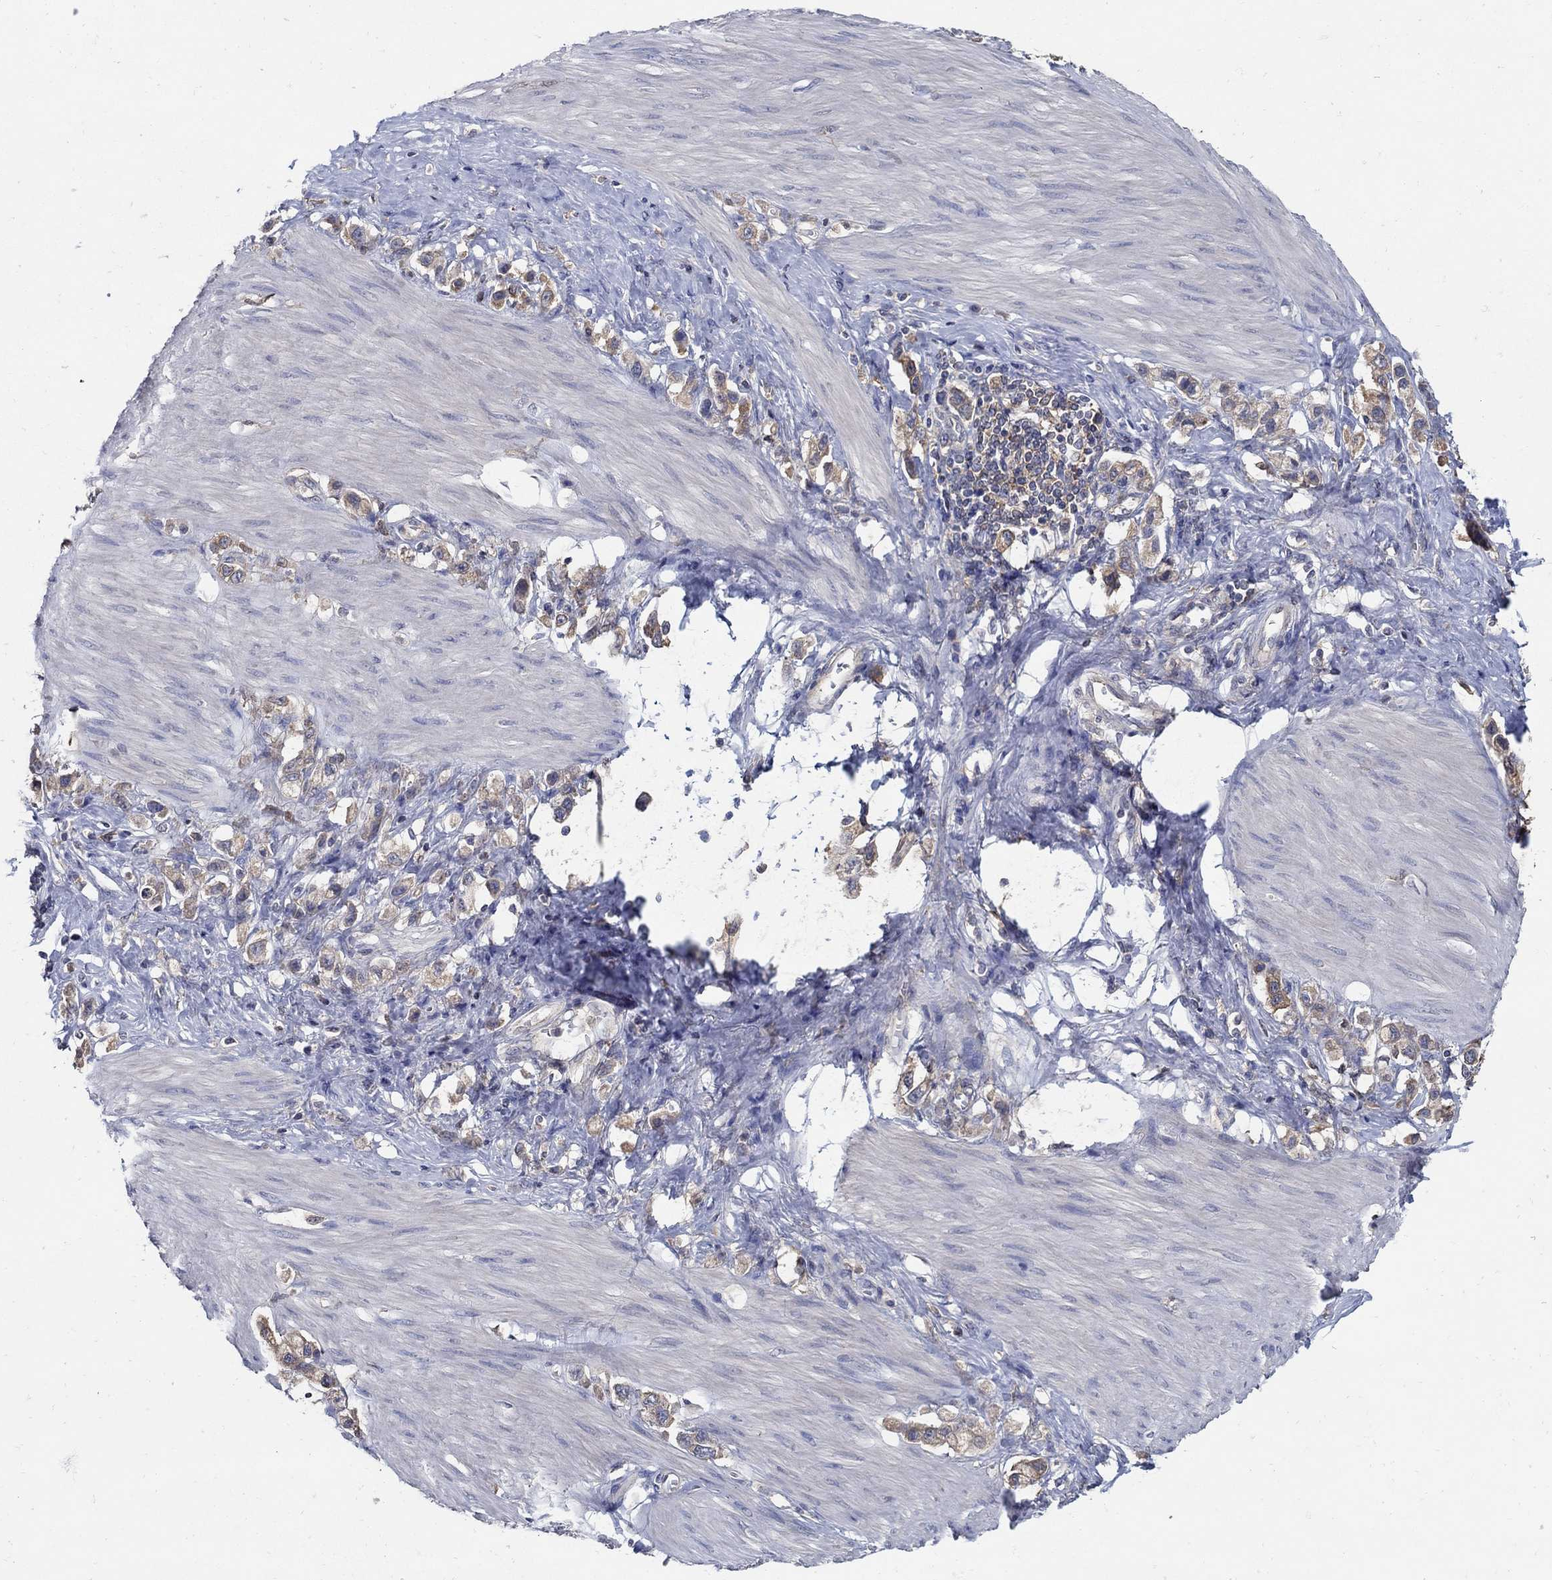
{"staining": {"intensity": "moderate", "quantity": "<25%", "location": "cytoplasmic/membranous"}, "tissue": "stomach cancer", "cell_type": "Tumor cells", "image_type": "cancer", "snomed": [{"axis": "morphology", "description": "Normal tissue, NOS"}, {"axis": "morphology", "description": "Adenocarcinoma, NOS"}, {"axis": "morphology", "description": "Adenocarcinoma, High grade"}, {"axis": "topography", "description": "Stomach, upper"}, {"axis": "topography", "description": "Stomach"}], "caption": "Stomach adenocarcinoma was stained to show a protein in brown. There is low levels of moderate cytoplasmic/membranous staining in approximately <25% of tumor cells.", "gene": "MTHFR", "patient": {"sex": "female", "age": 65}}